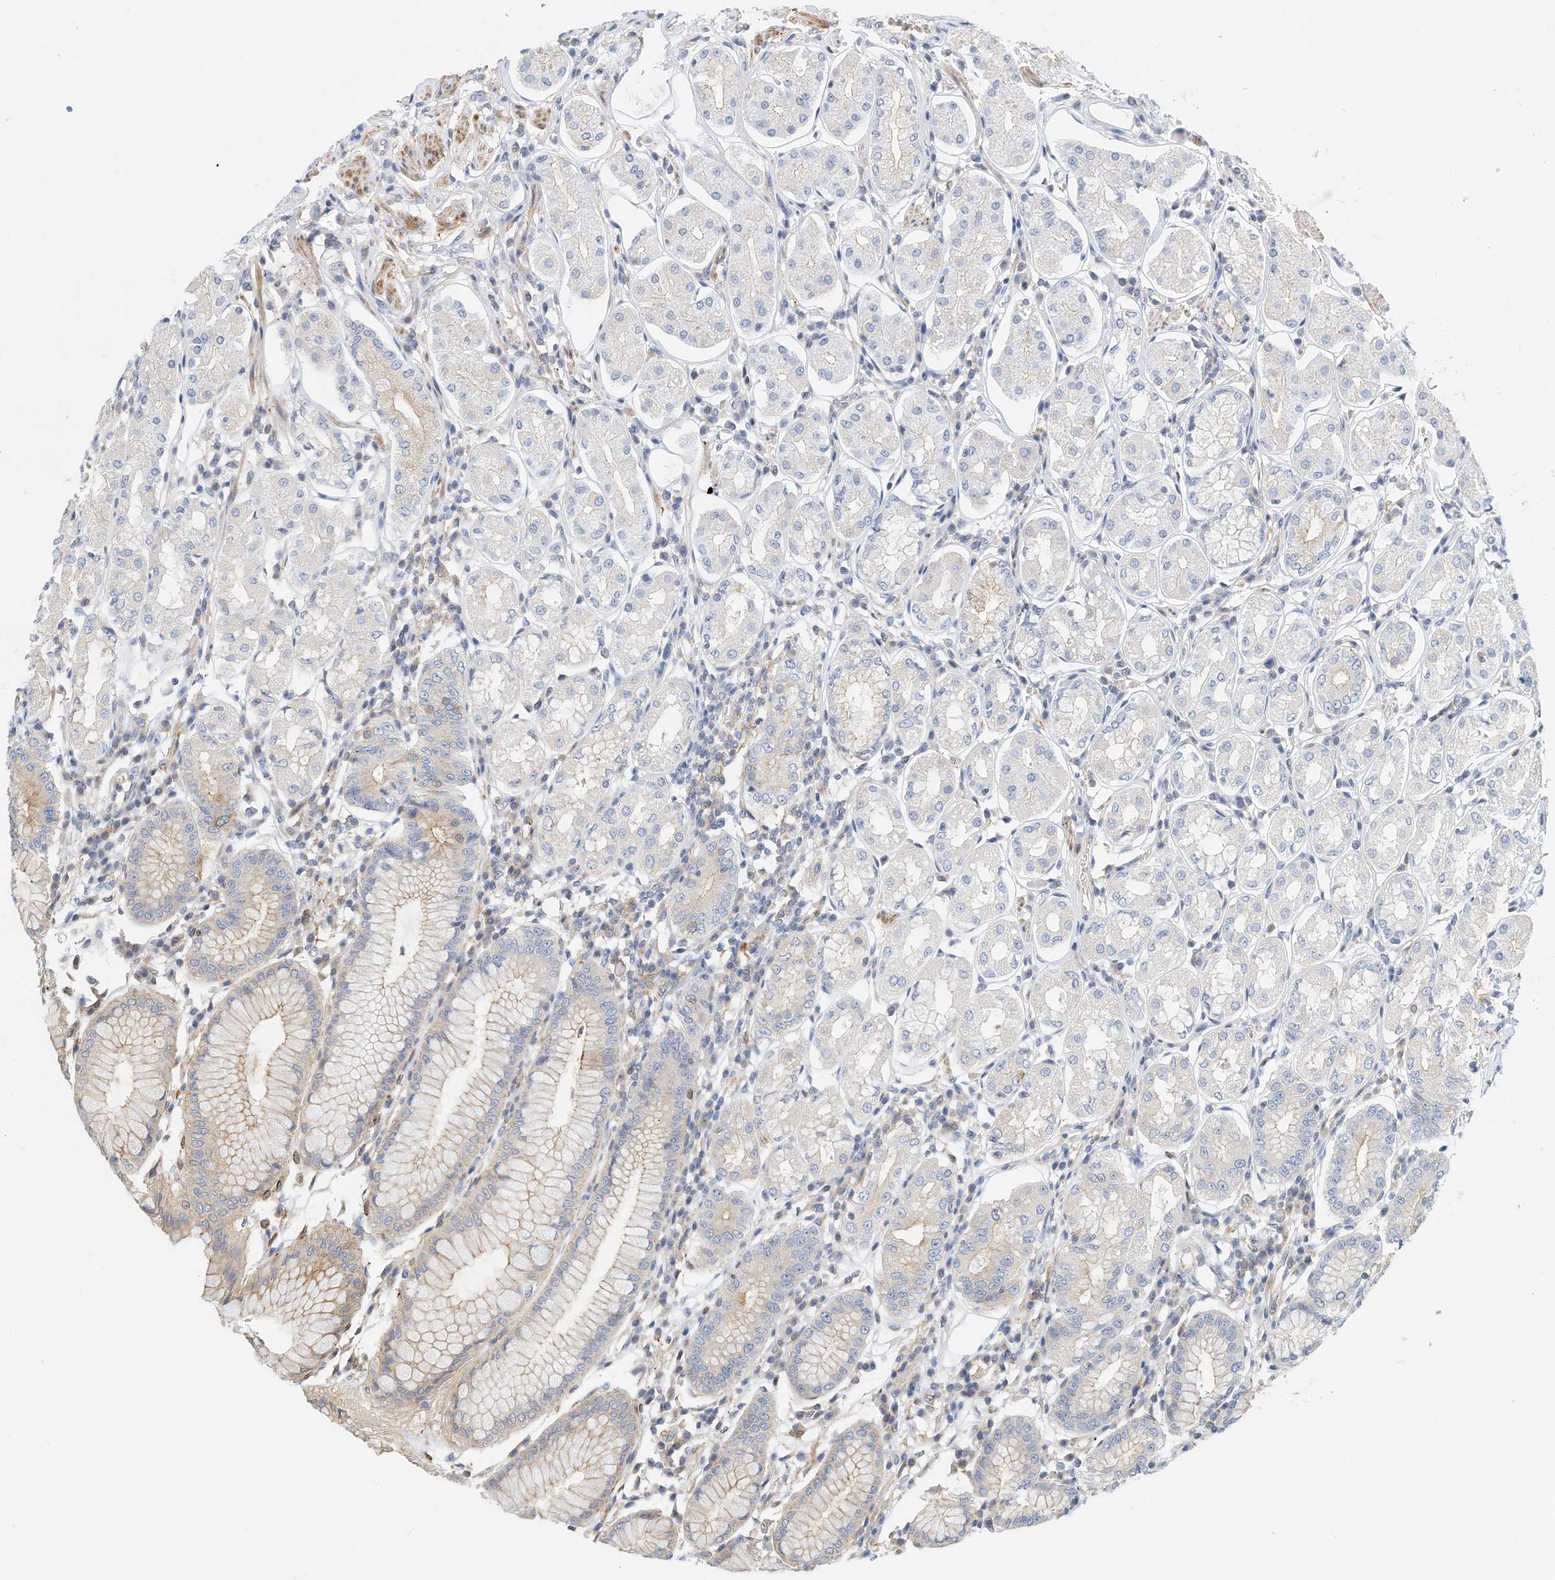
{"staining": {"intensity": "weak", "quantity": "<25%", "location": "cytoplasmic/membranous"}, "tissue": "stomach", "cell_type": "Glandular cells", "image_type": "normal", "snomed": [{"axis": "morphology", "description": "Normal tissue, NOS"}, {"axis": "topography", "description": "Stomach"}, {"axis": "topography", "description": "Stomach, lower"}], "caption": "This is an immunohistochemistry image of unremarkable stomach. There is no staining in glandular cells.", "gene": "MICAL1", "patient": {"sex": "female", "age": 56}}